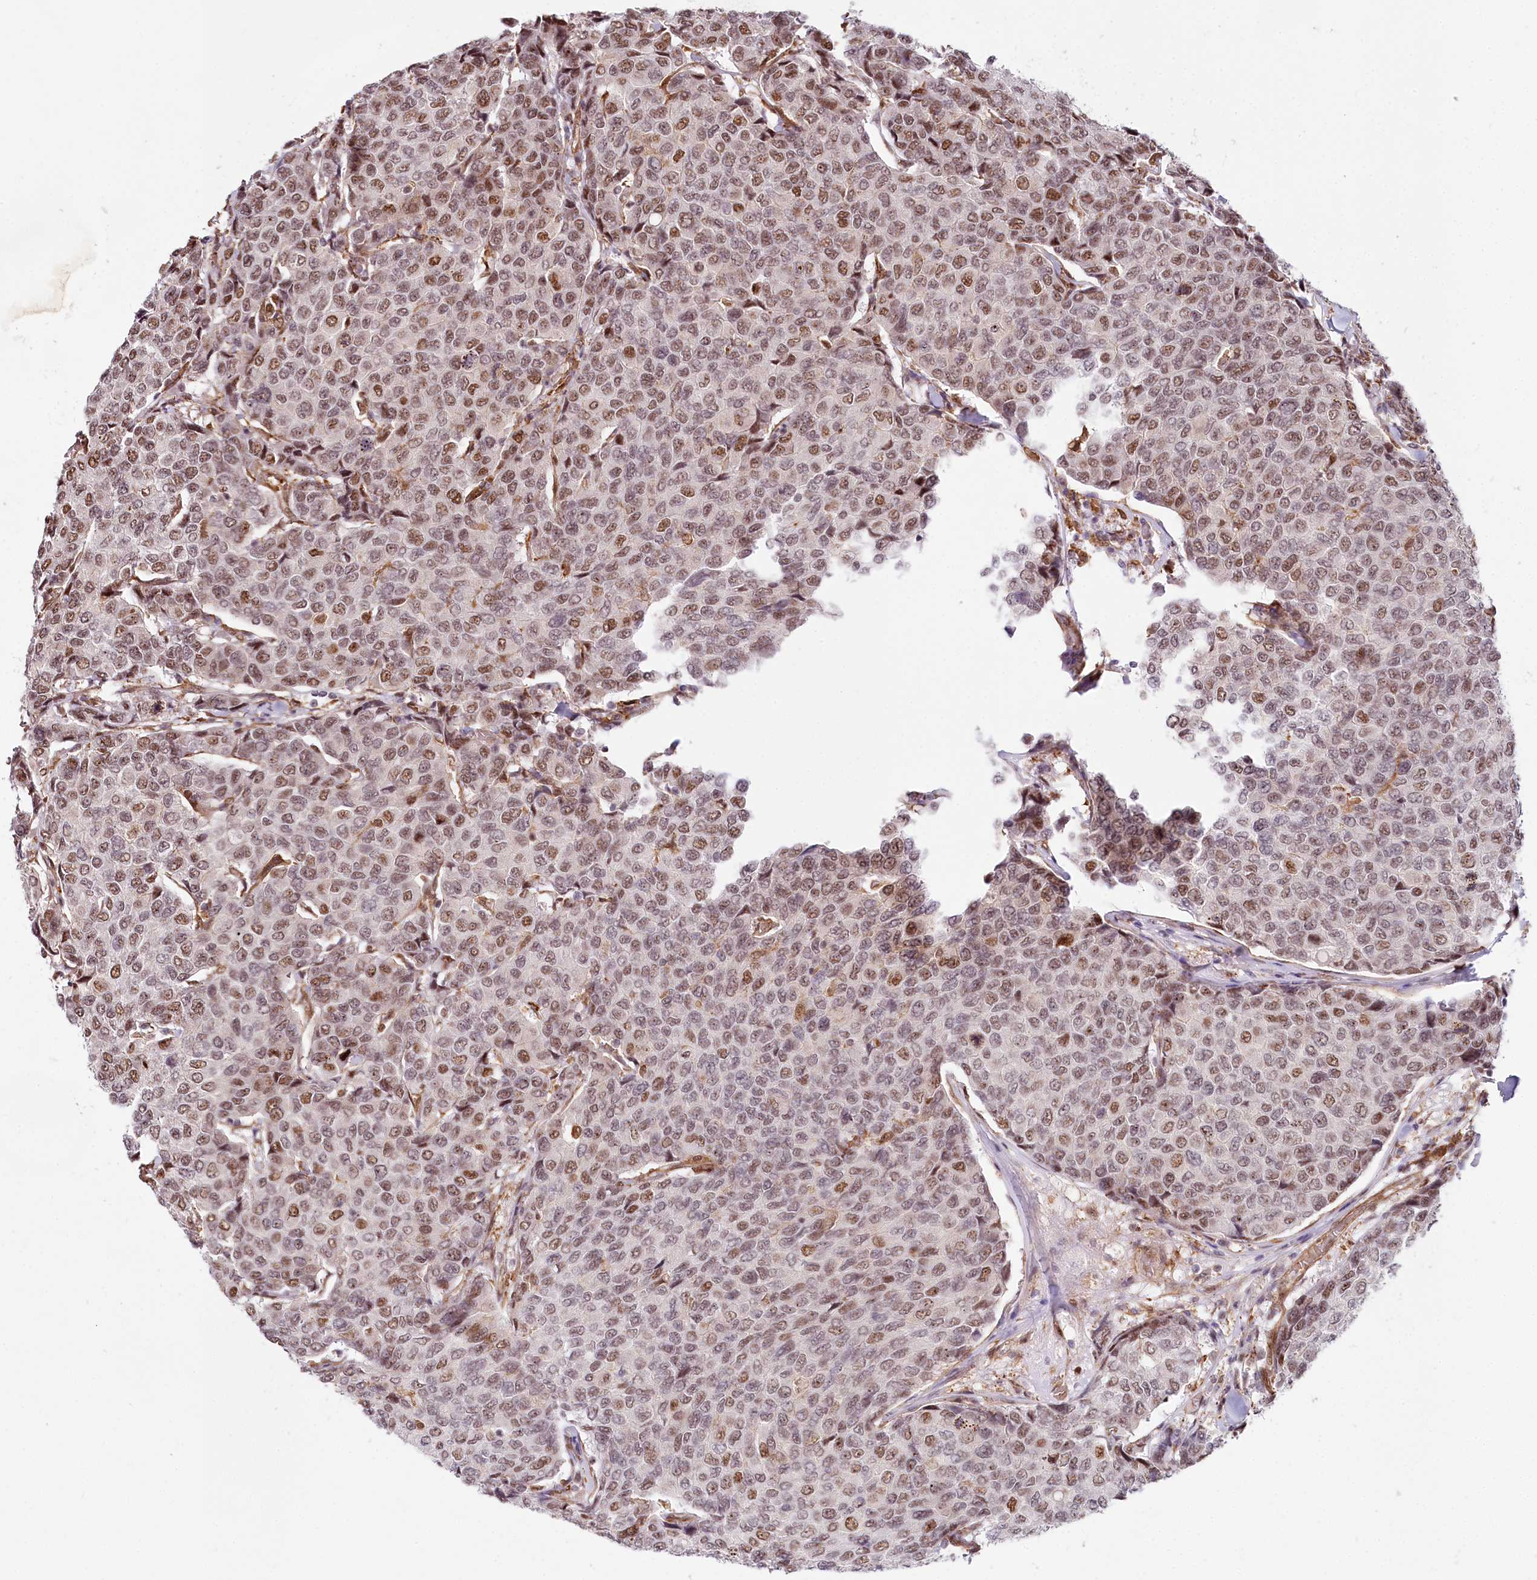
{"staining": {"intensity": "moderate", "quantity": "25%-75%", "location": "nuclear"}, "tissue": "breast cancer", "cell_type": "Tumor cells", "image_type": "cancer", "snomed": [{"axis": "morphology", "description": "Duct carcinoma"}, {"axis": "topography", "description": "Breast"}], "caption": "Brown immunohistochemical staining in human breast cancer (intraductal carcinoma) exhibits moderate nuclear expression in approximately 25%-75% of tumor cells. (brown staining indicates protein expression, while blue staining denotes nuclei).", "gene": "TUBGCP2", "patient": {"sex": "female", "age": 55}}